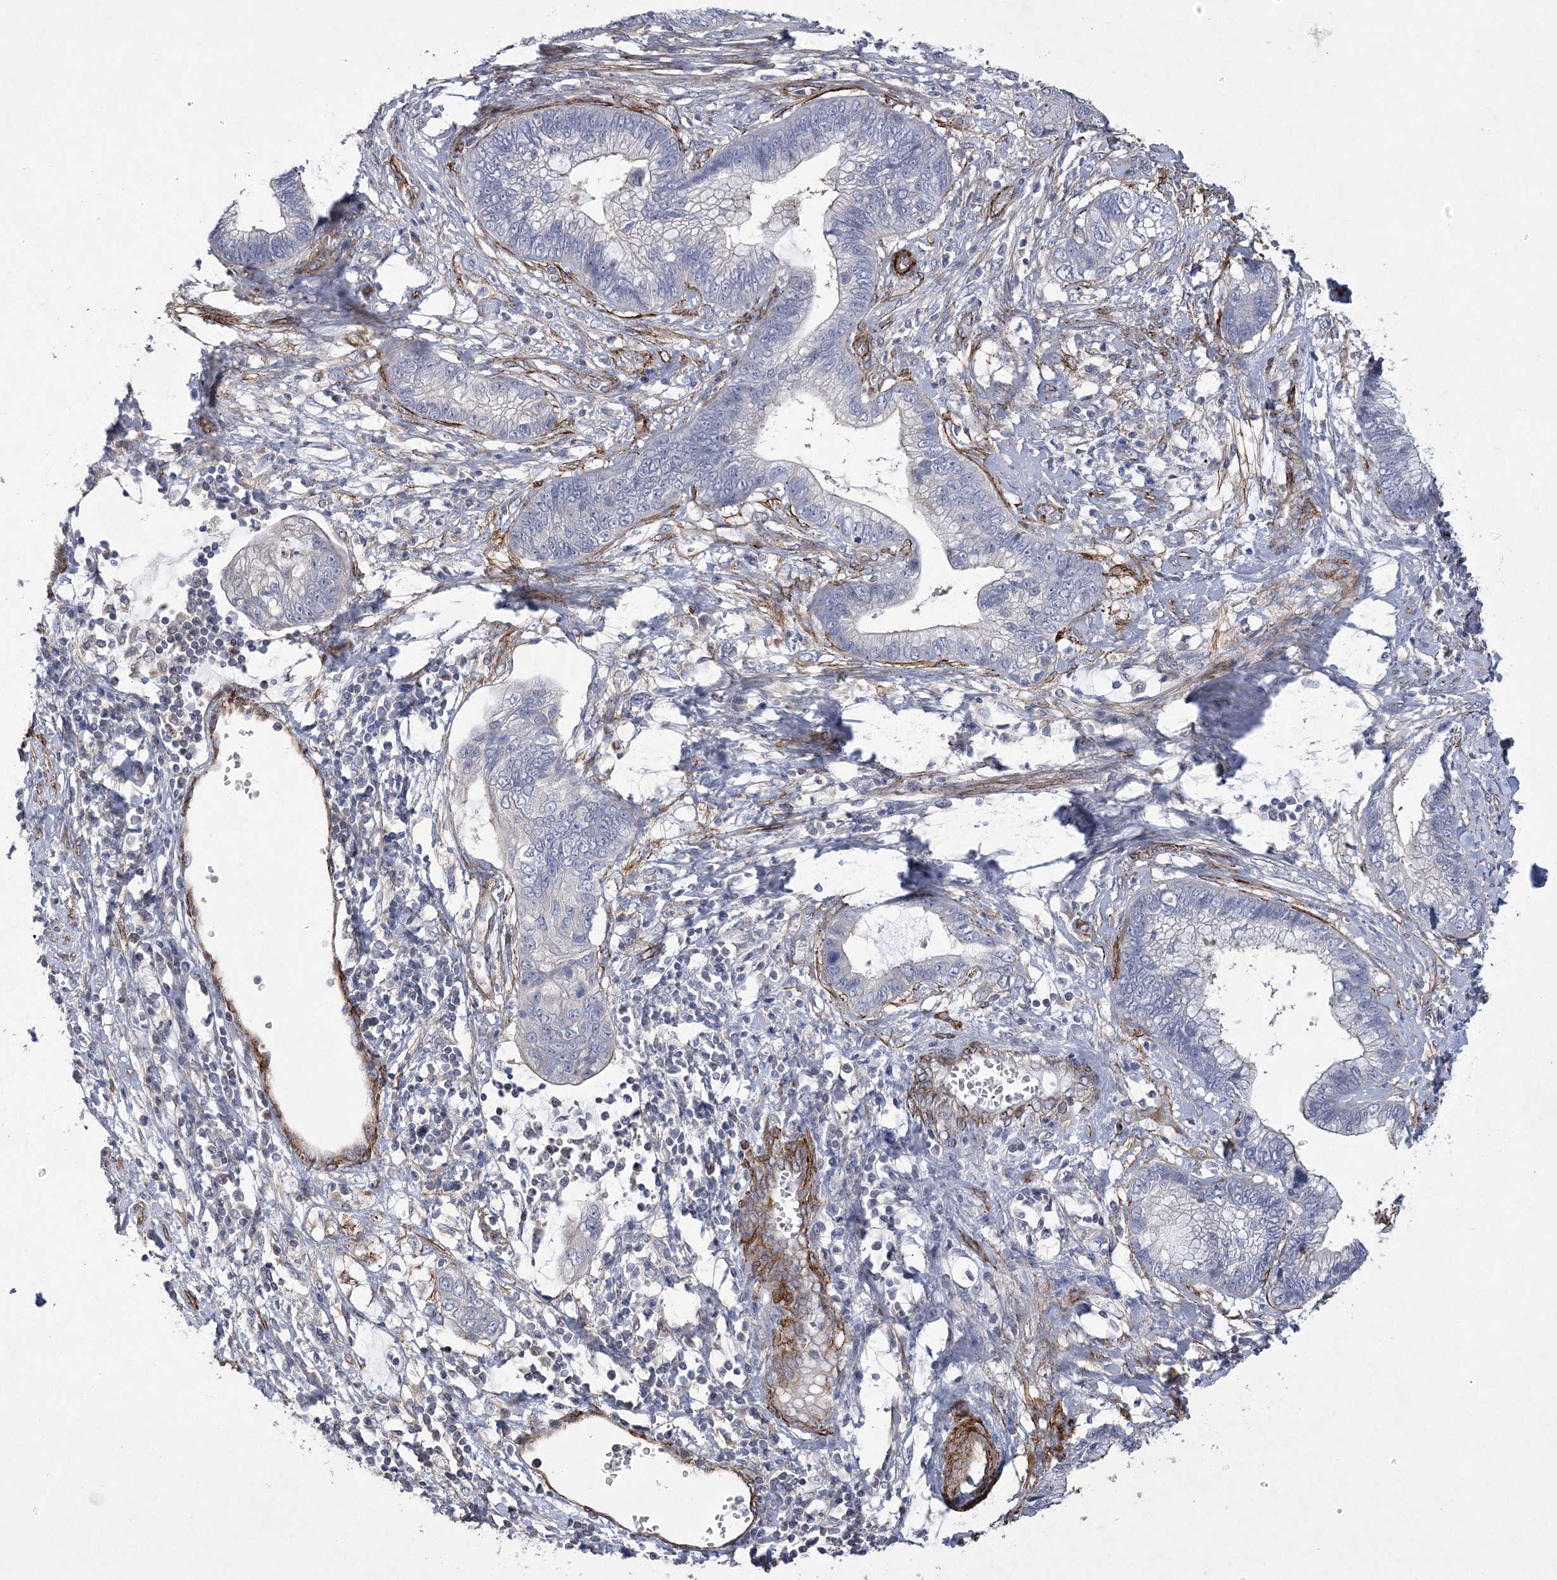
{"staining": {"intensity": "negative", "quantity": "none", "location": "none"}, "tissue": "cervical cancer", "cell_type": "Tumor cells", "image_type": "cancer", "snomed": [{"axis": "morphology", "description": "Adenocarcinoma, NOS"}, {"axis": "topography", "description": "Cervix"}], "caption": "The micrograph reveals no significant positivity in tumor cells of adenocarcinoma (cervical). (Stains: DAB immunohistochemistry with hematoxylin counter stain, Microscopy: brightfield microscopy at high magnification).", "gene": "ARSJ", "patient": {"sex": "female", "age": 44}}